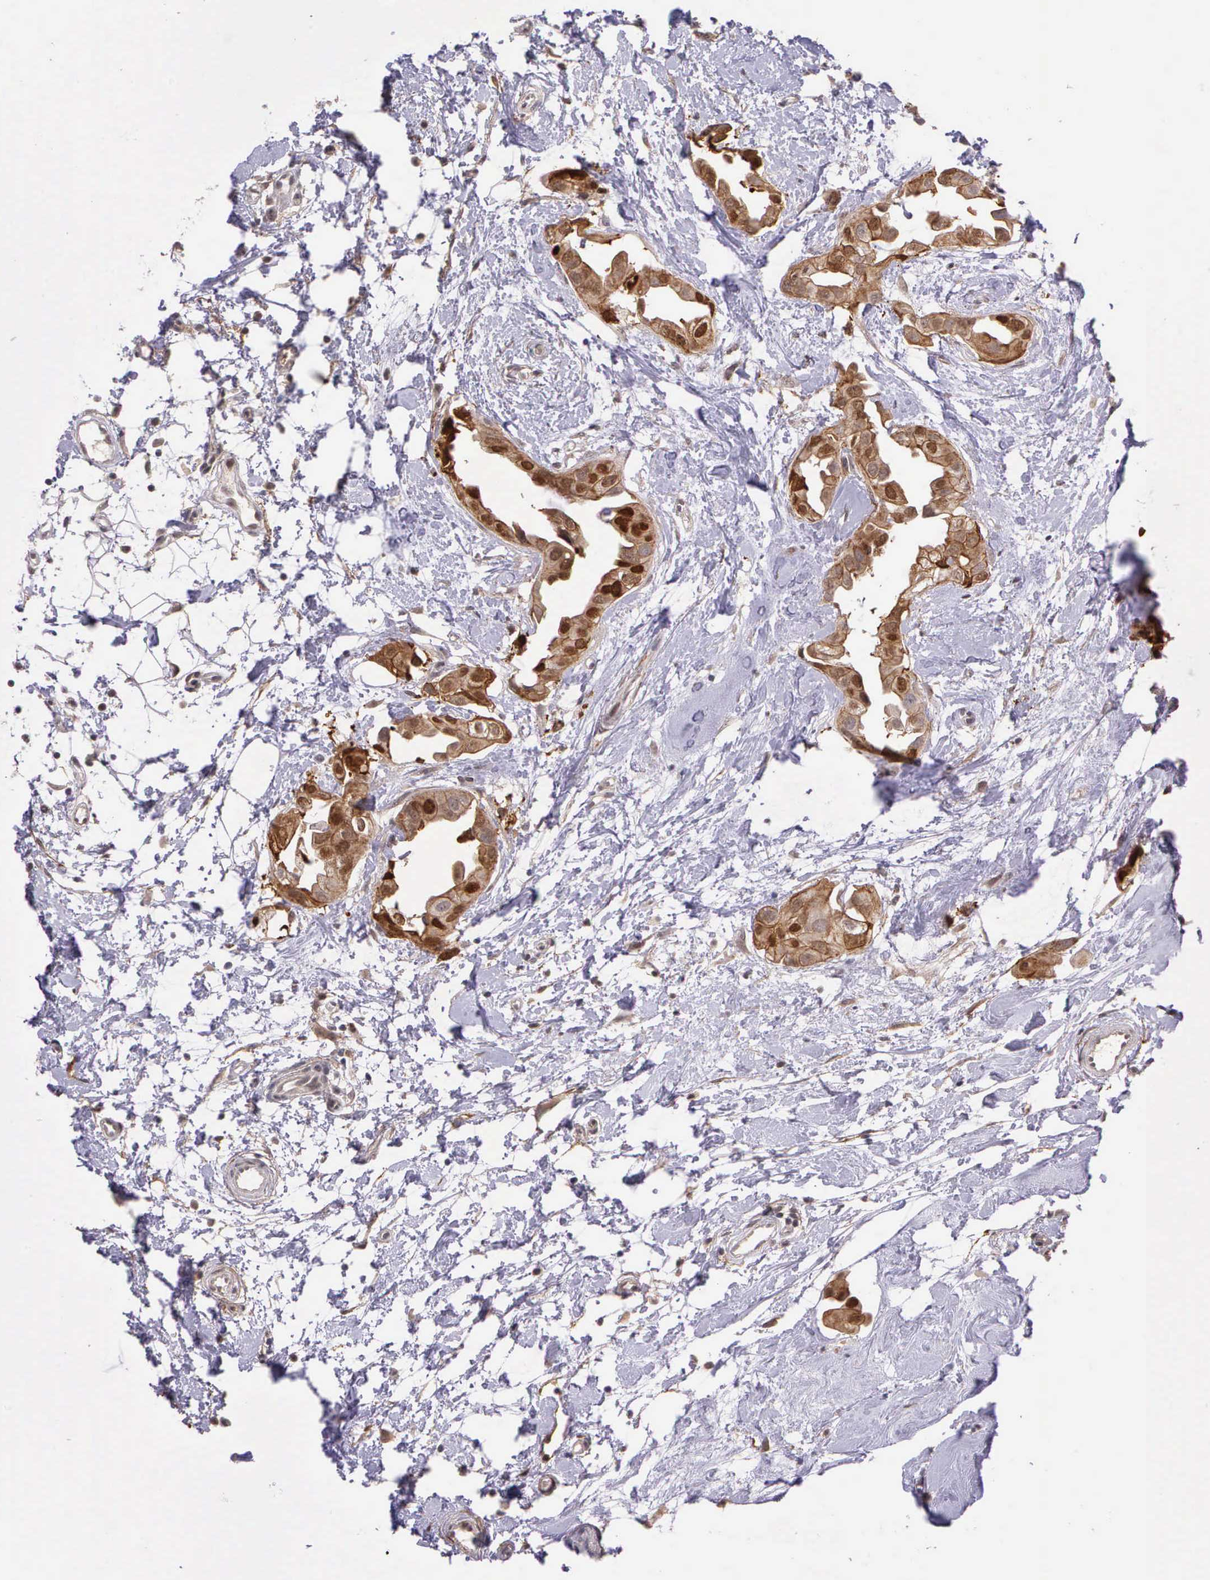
{"staining": {"intensity": "moderate", "quantity": ">75%", "location": "cytoplasmic/membranous,nuclear"}, "tissue": "breast cancer", "cell_type": "Tumor cells", "image_type": "cancer", "snomed": [{"axis": "morphology", "description": "Duct carcinoma"}, {"axis": "topography", "description": "Breast"}], "caption": "High-magnification brightfield microscopy of breast invasive ductal carcinoma stained with DAB (3,3'-diaminobenzidine) (brown) and counterstained with hematoxylin (blue). tumor cells exhibit moderate cytoplasmic/membranous and nuclear positivity is identified in approximately>75% of cells. (DAB (3,3'-diaminobenzidine) IHC with brightfield microscopy, high magnification).", "gene": "PRICKLE3", "patient": {"sex": "female", "age": 40}}